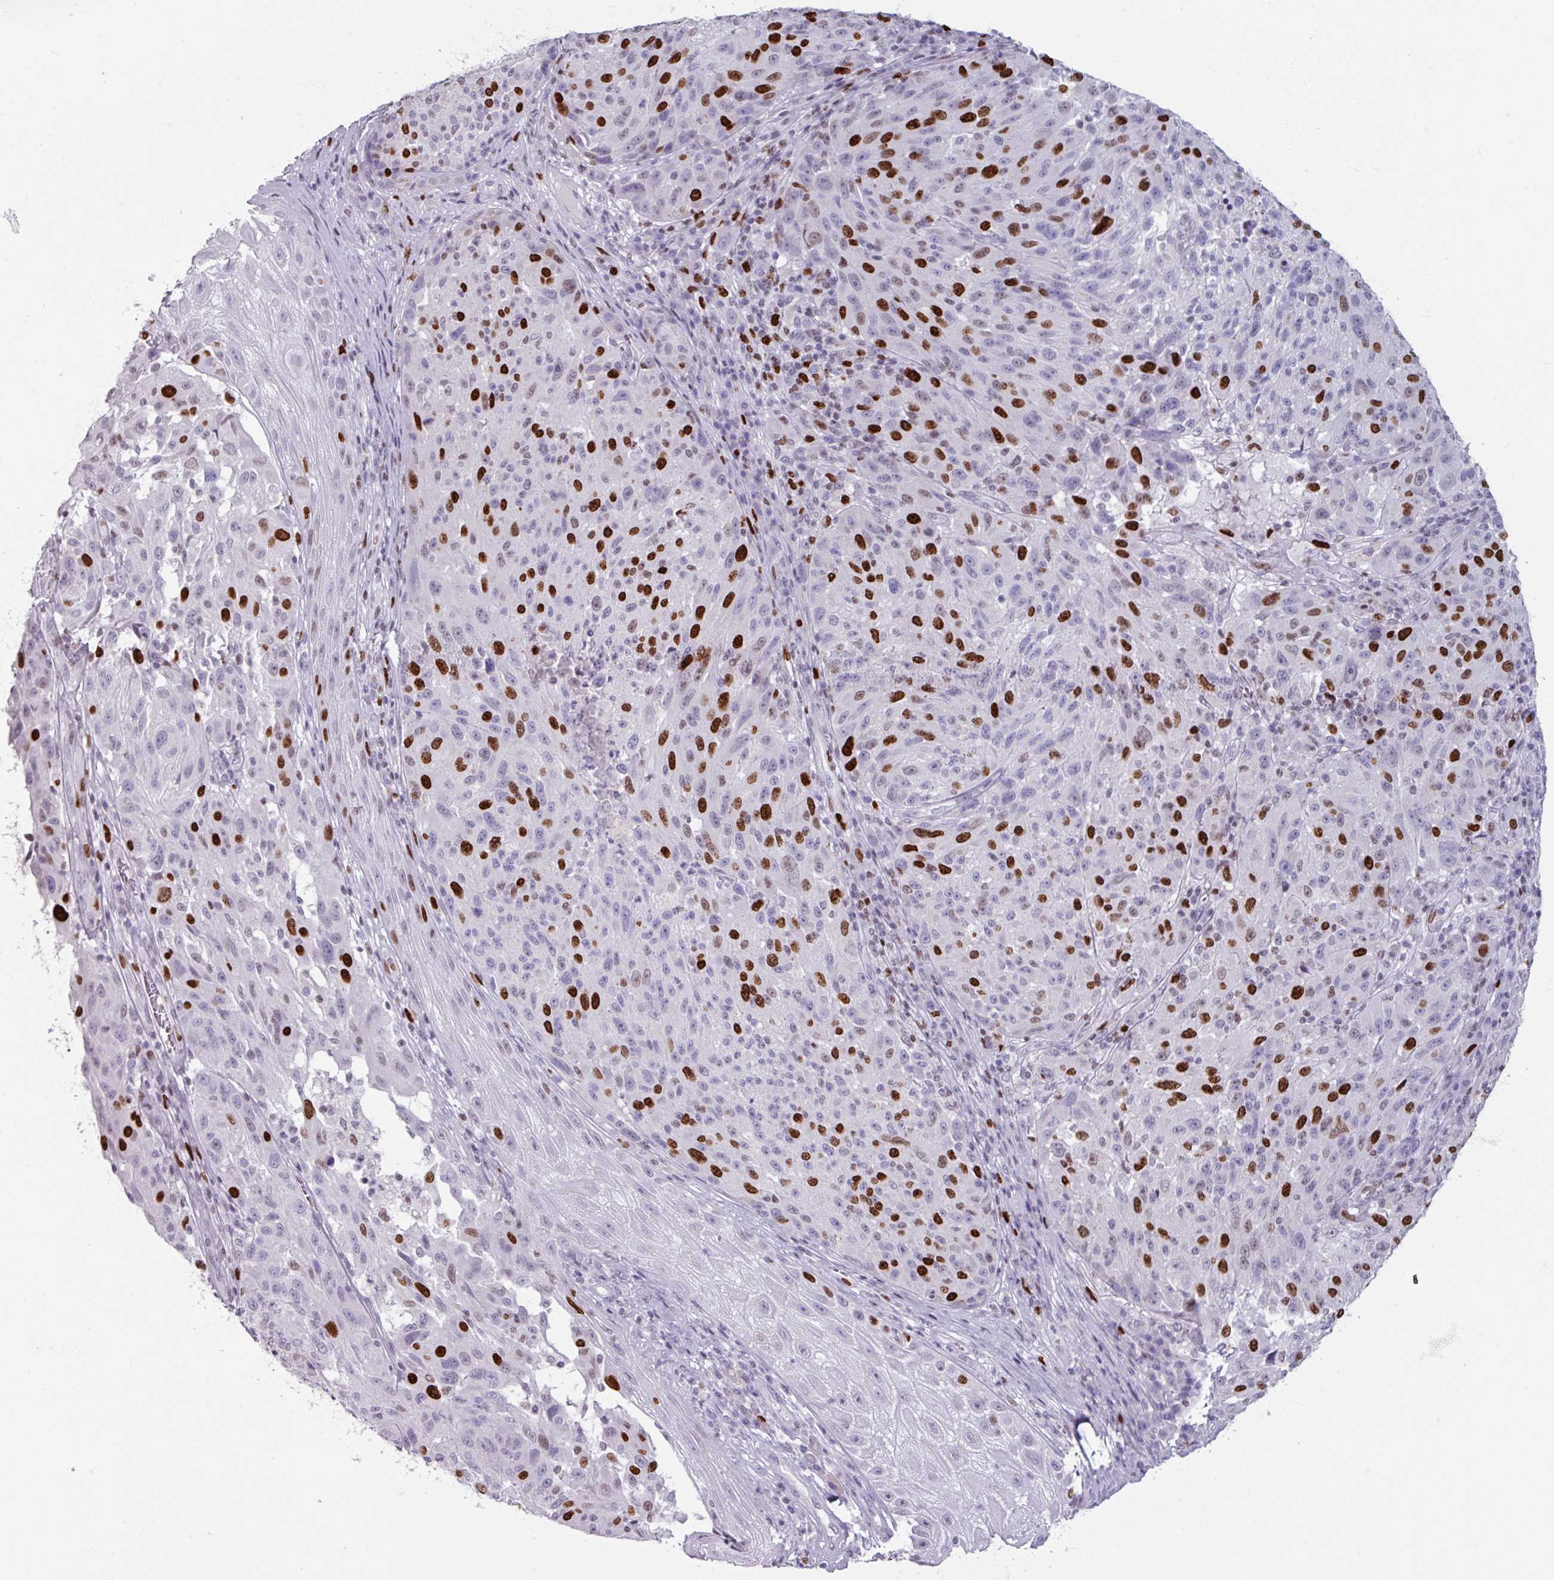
{"staining": {"intensity": "strong", "quantity": "25%-75%", "location": "nuclear"}, "tissue": "melanoma", "cell_type": "Tumor cells", "image_type": "cancer", "snomed": [{"axis": "morphology", "description": "Malignant melanoma, NOS"}, {"axis": "topography", "description": "Skin"}], "caption": "This photomicrograph shows immunohistochemistry (IHC) staining of melanoma, with high strong nuclear staining in about 25%-75% of tumor cells.", "gene": "ATAD2", "patient": {"sex": "male", "age": 53}}